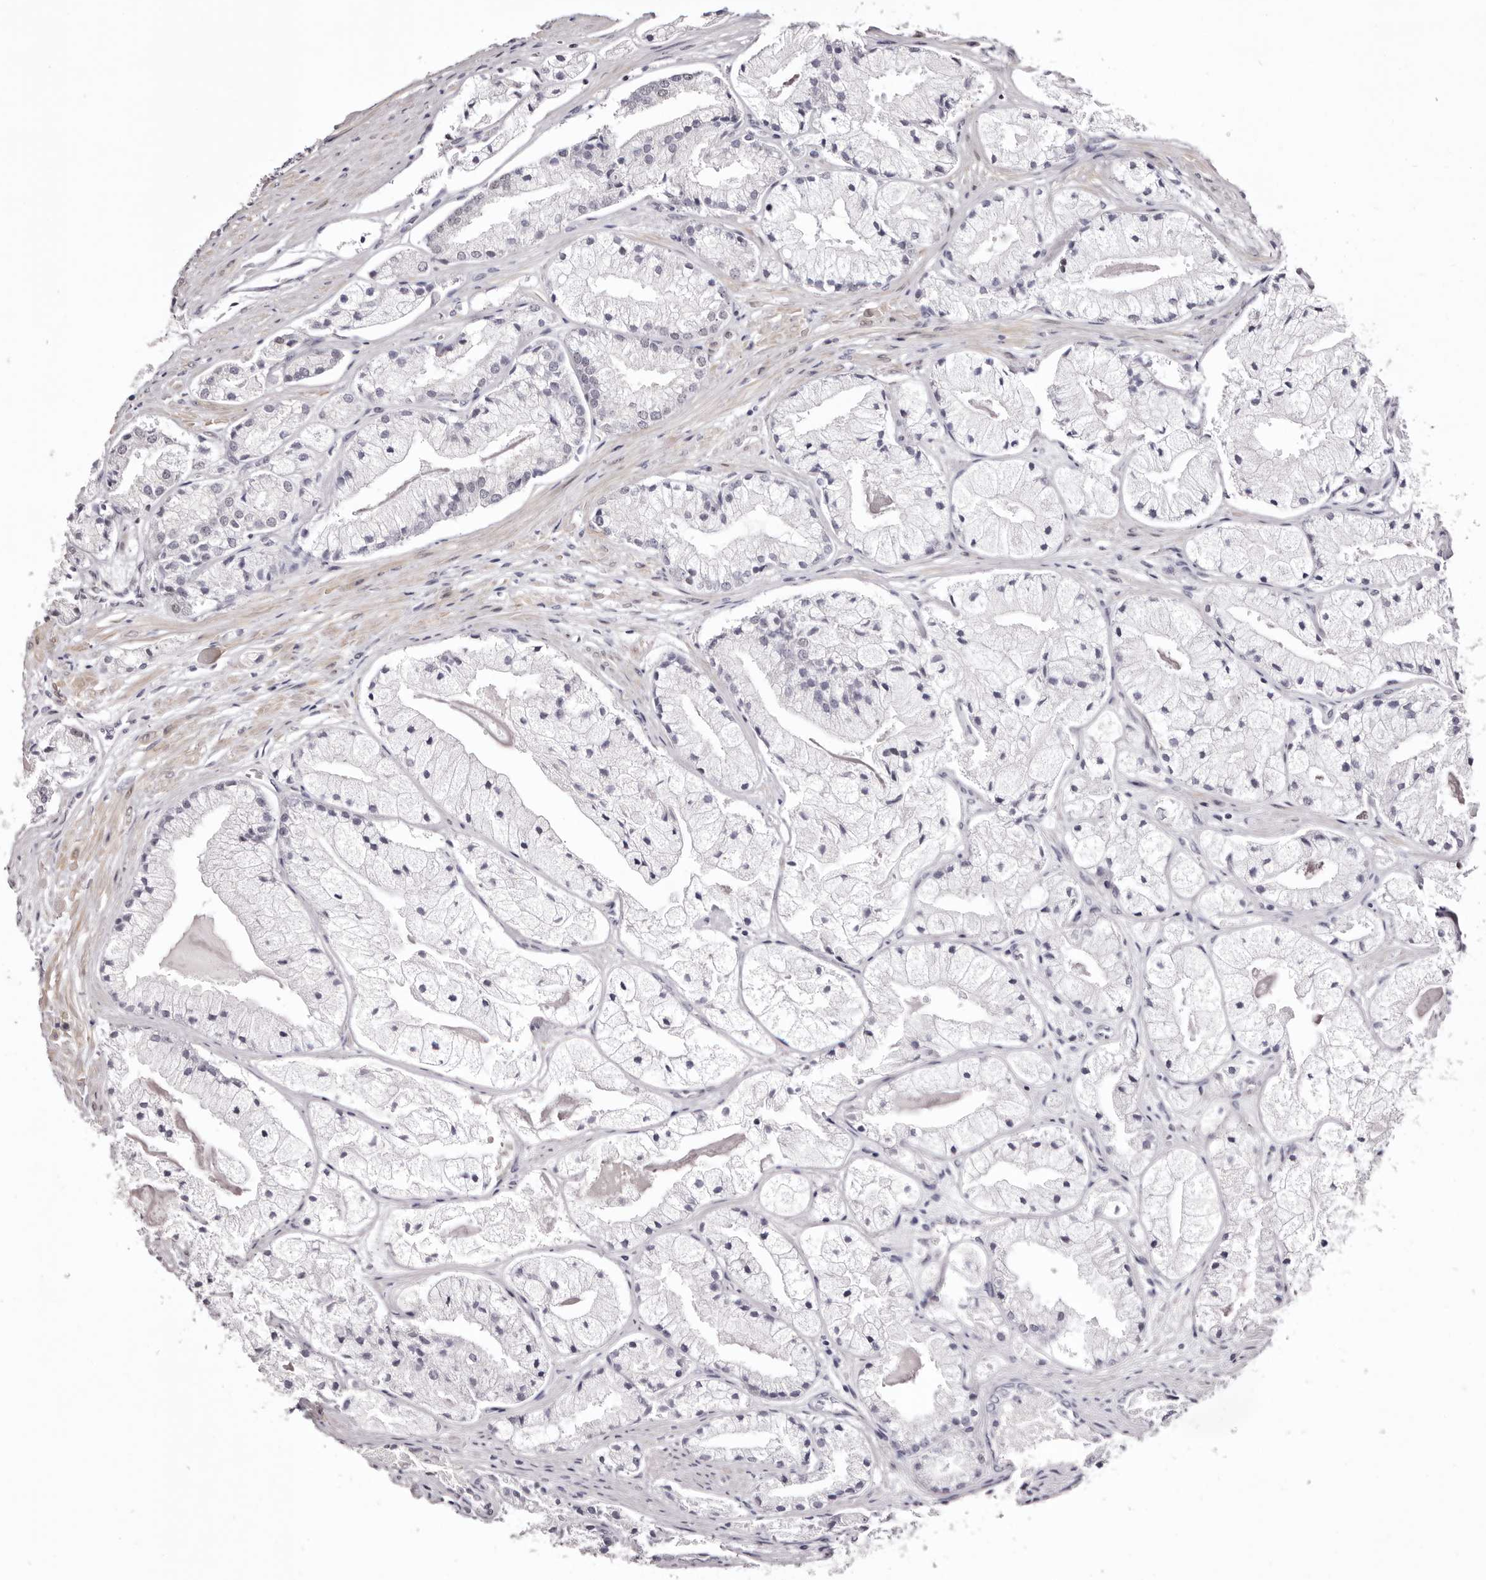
{"staining": {"intensity": "negative", "quantity": "none", "location": "none"}, "tissue": "prostate cancer", "cell_type": "Tumor cells", "image_type": "cancer", "snomed": [{"axis": "morphology", "description": "Adenocarcinoma, High grade"}, {"axis": "topography", "description": "Prostate"}], "caption": "Immunohistochemistry histopathology image of prostate cancer stained for a protein (brown), which displays no positivity in tumor cells. The staining was performed using DAB to visualize the protein expression in brown, while the nuclei were stained in blue with hematoxylin (Magnification: 20x).", "gene": "FBXO5", "patient": {"sex": "male", "age": 50}}